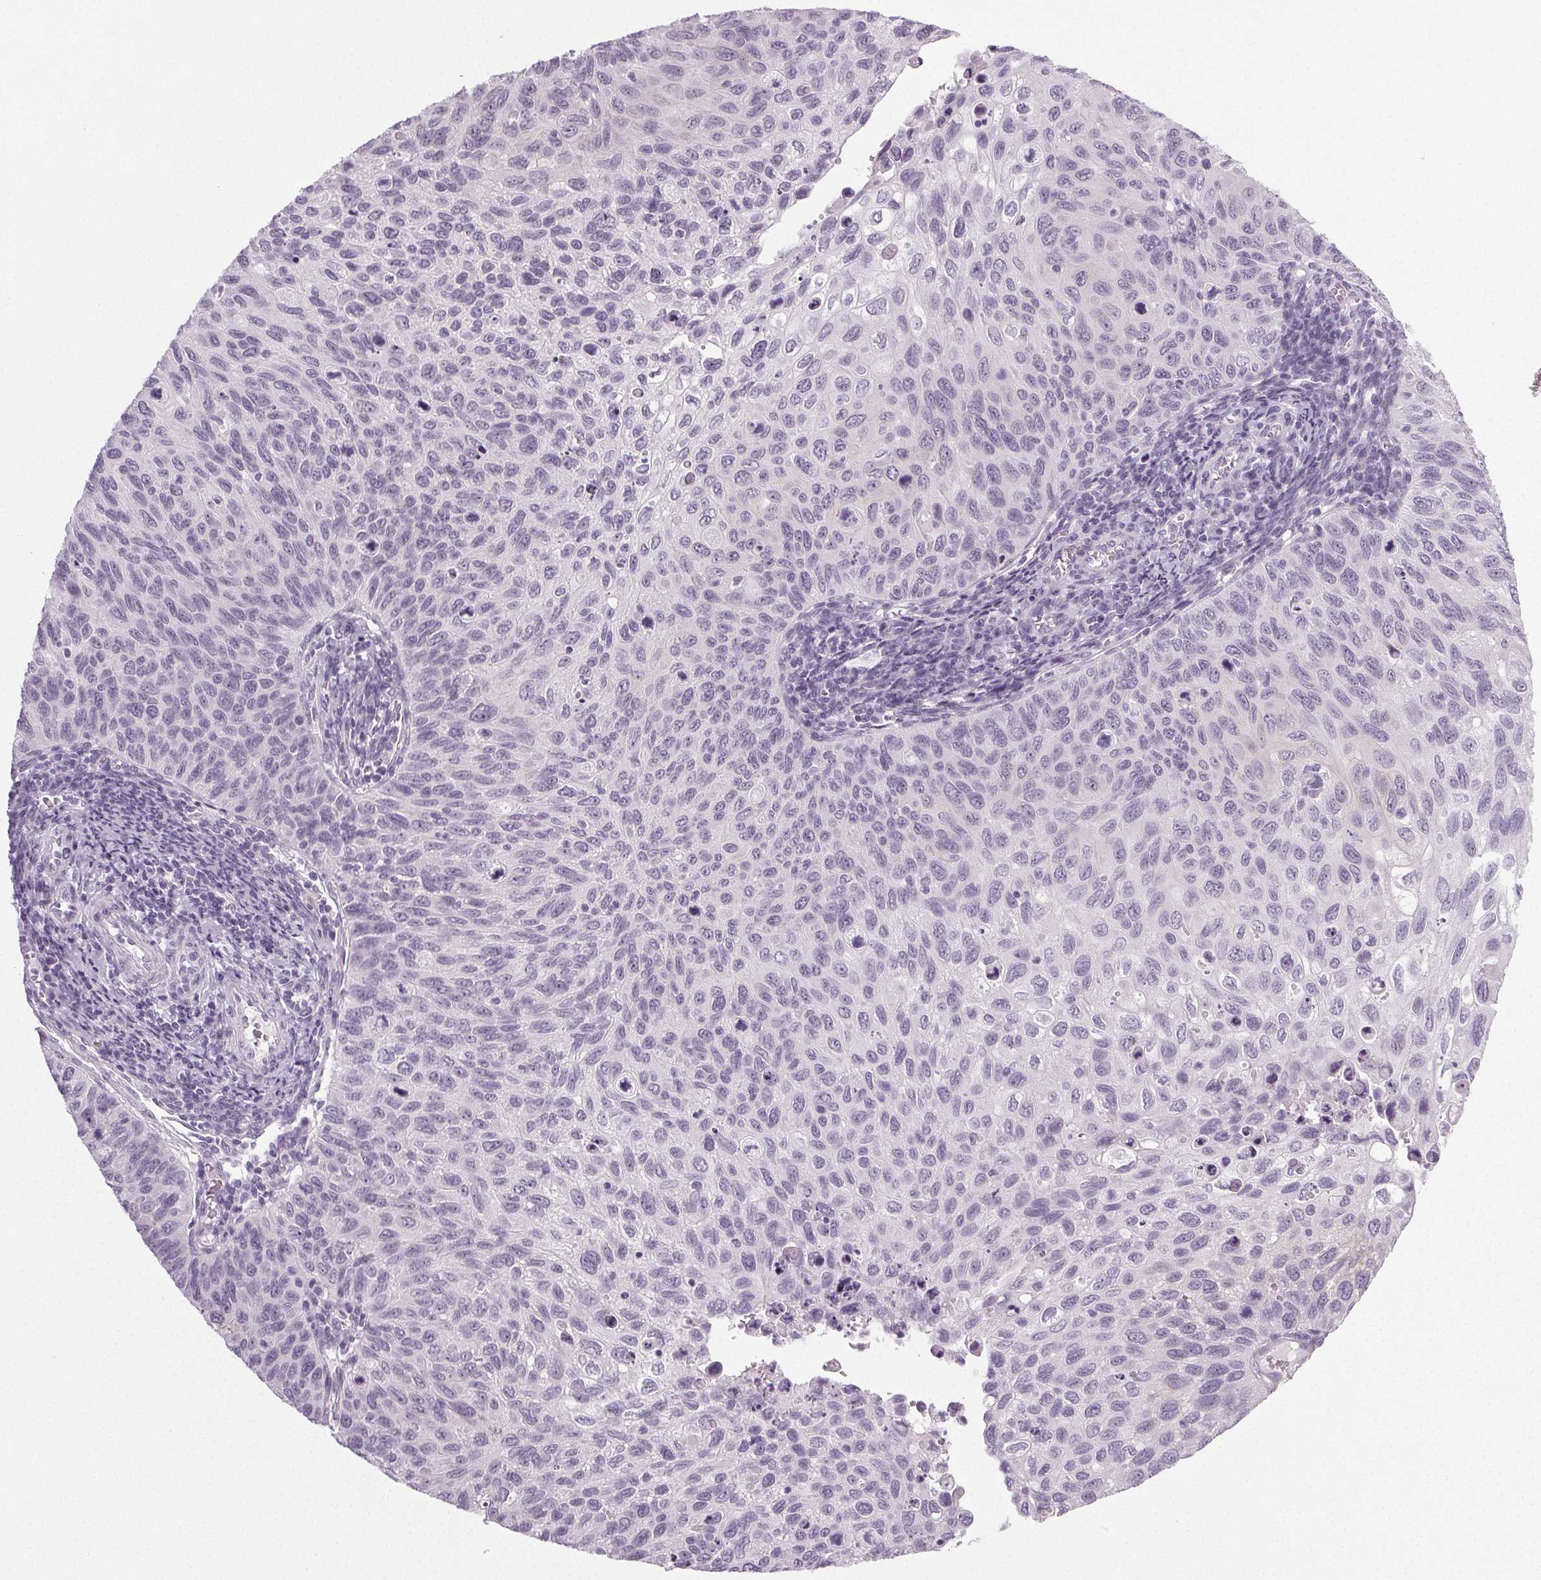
{"staining": {"intensity": "negative", "quantity": "none", "location": "none"}, "tissue": "cervical cancer", "cell_type": "Tumor cells", "image_type": "cancer", "snomed": [{"axis": "morphology", "description": "Squamous cell carcinoma, NOS"}, {"axis": "topography", "description": "Cervix"}], "caption": "High magnification brightfield microscopy of squamous cell carcinoma (cervical) stained with DAB (3,3'-diaminobenzidine) (brown) and counterstained with hematoxylin (blue): tumor cells show no significant expression. Brightfield microscopy of immunohistochemistry stained with DAB (brown) and hematoxylin (blue), captured at high magnification.", "gene": "IGF2BP1", "patient": {"sex": "female", "age": 70}}